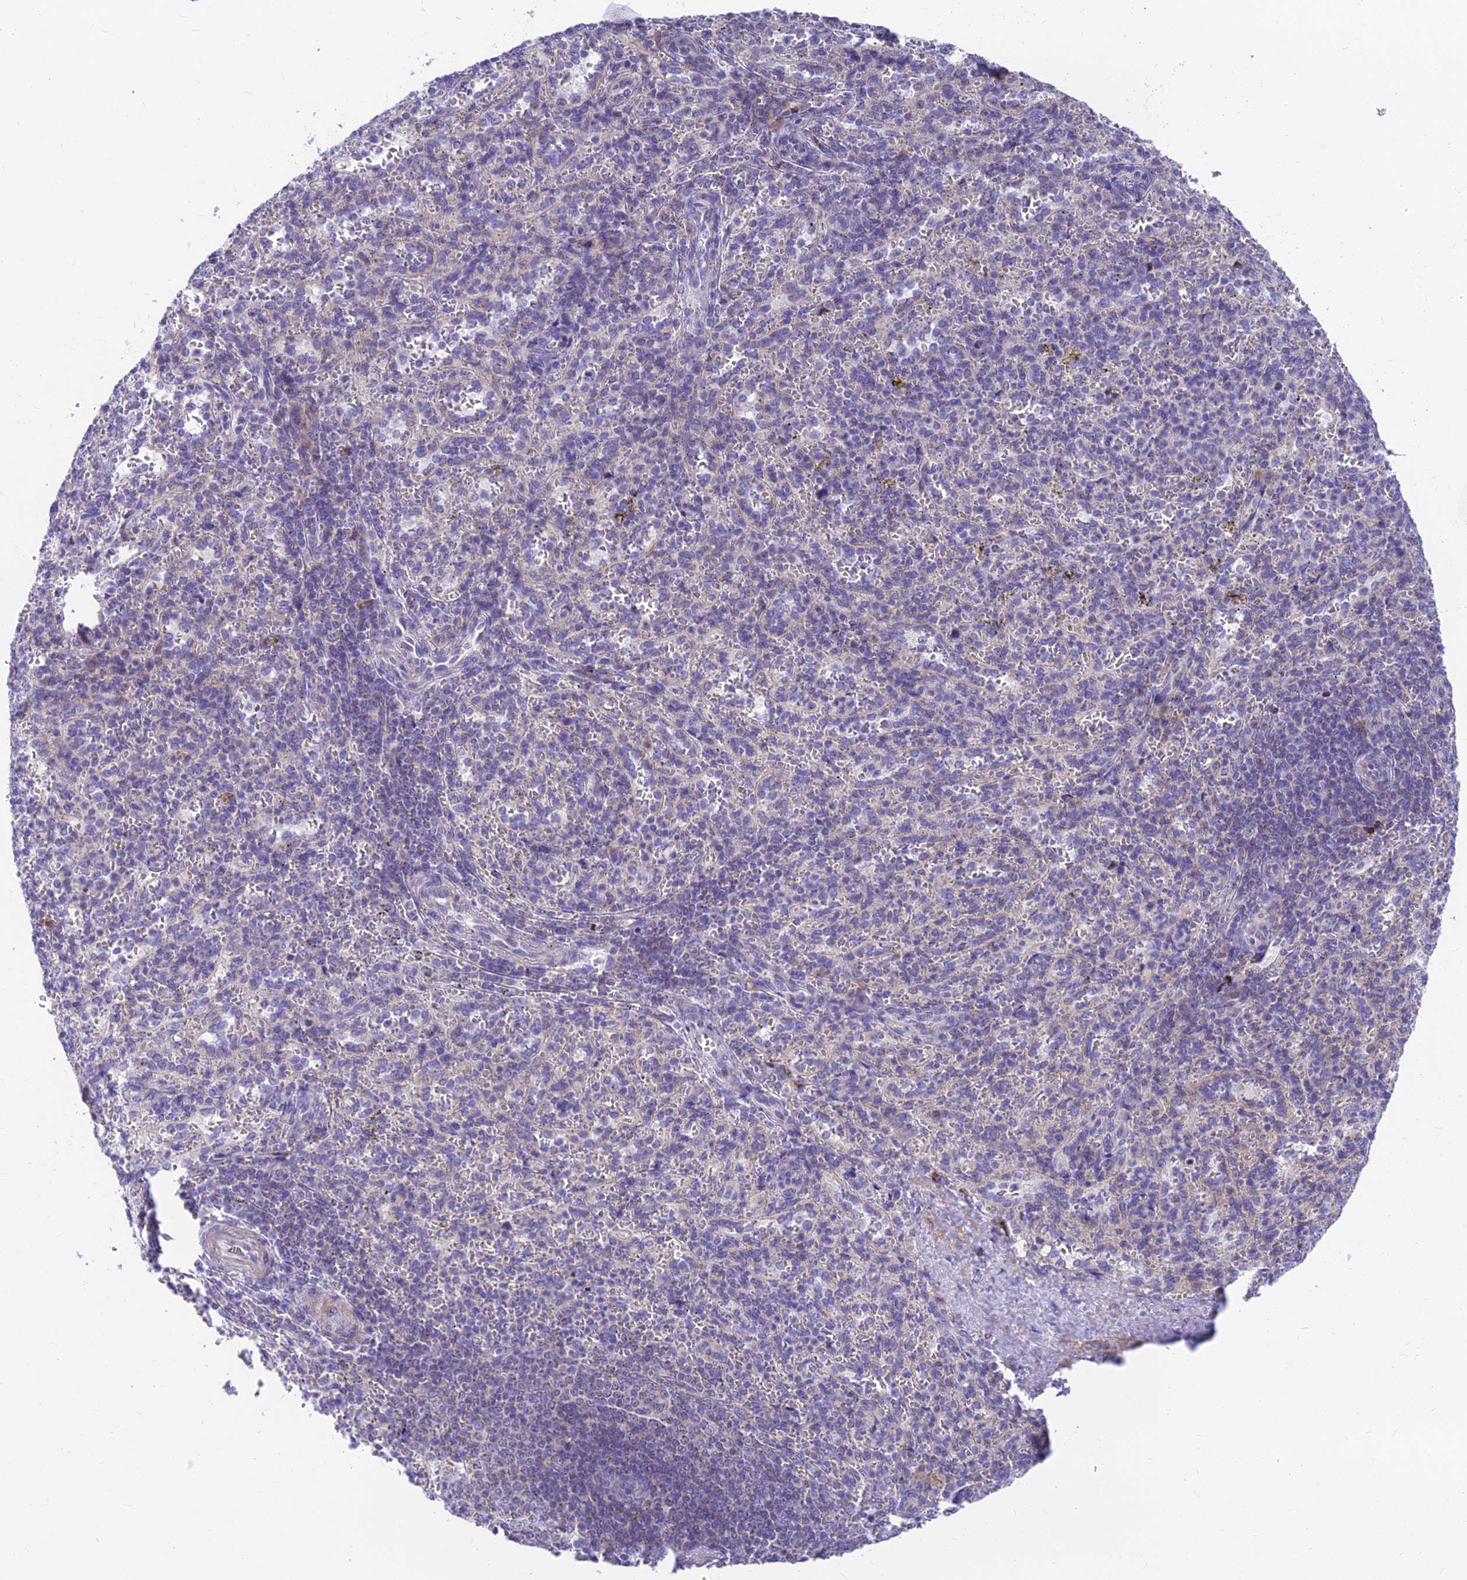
{"staining": {"intensity": "negative", "quantity": "none", "location": "none"}, "tissue": "spleen", "cell_type": "Cells in red pulp", "image_type": "normal", "snomed": [{"axis": "morphology", "description": "Normal tissue, NOS"}, {"axis": "topography", "description": "Spleen"}], "caption": "High magnification brightfield microscopy of unremarkable spleen stained with DAB (brown) and counterstained with hematoxylin (blue): cells in red pulp show no significant positivity. The staining is performed using DAB (3,3'-diaminobenzidine) brown chromogen with nuclei counter-stained in using hematoxylin.", "gene": "MVB12A", "patient": {"sex": "female", "age": 21}}